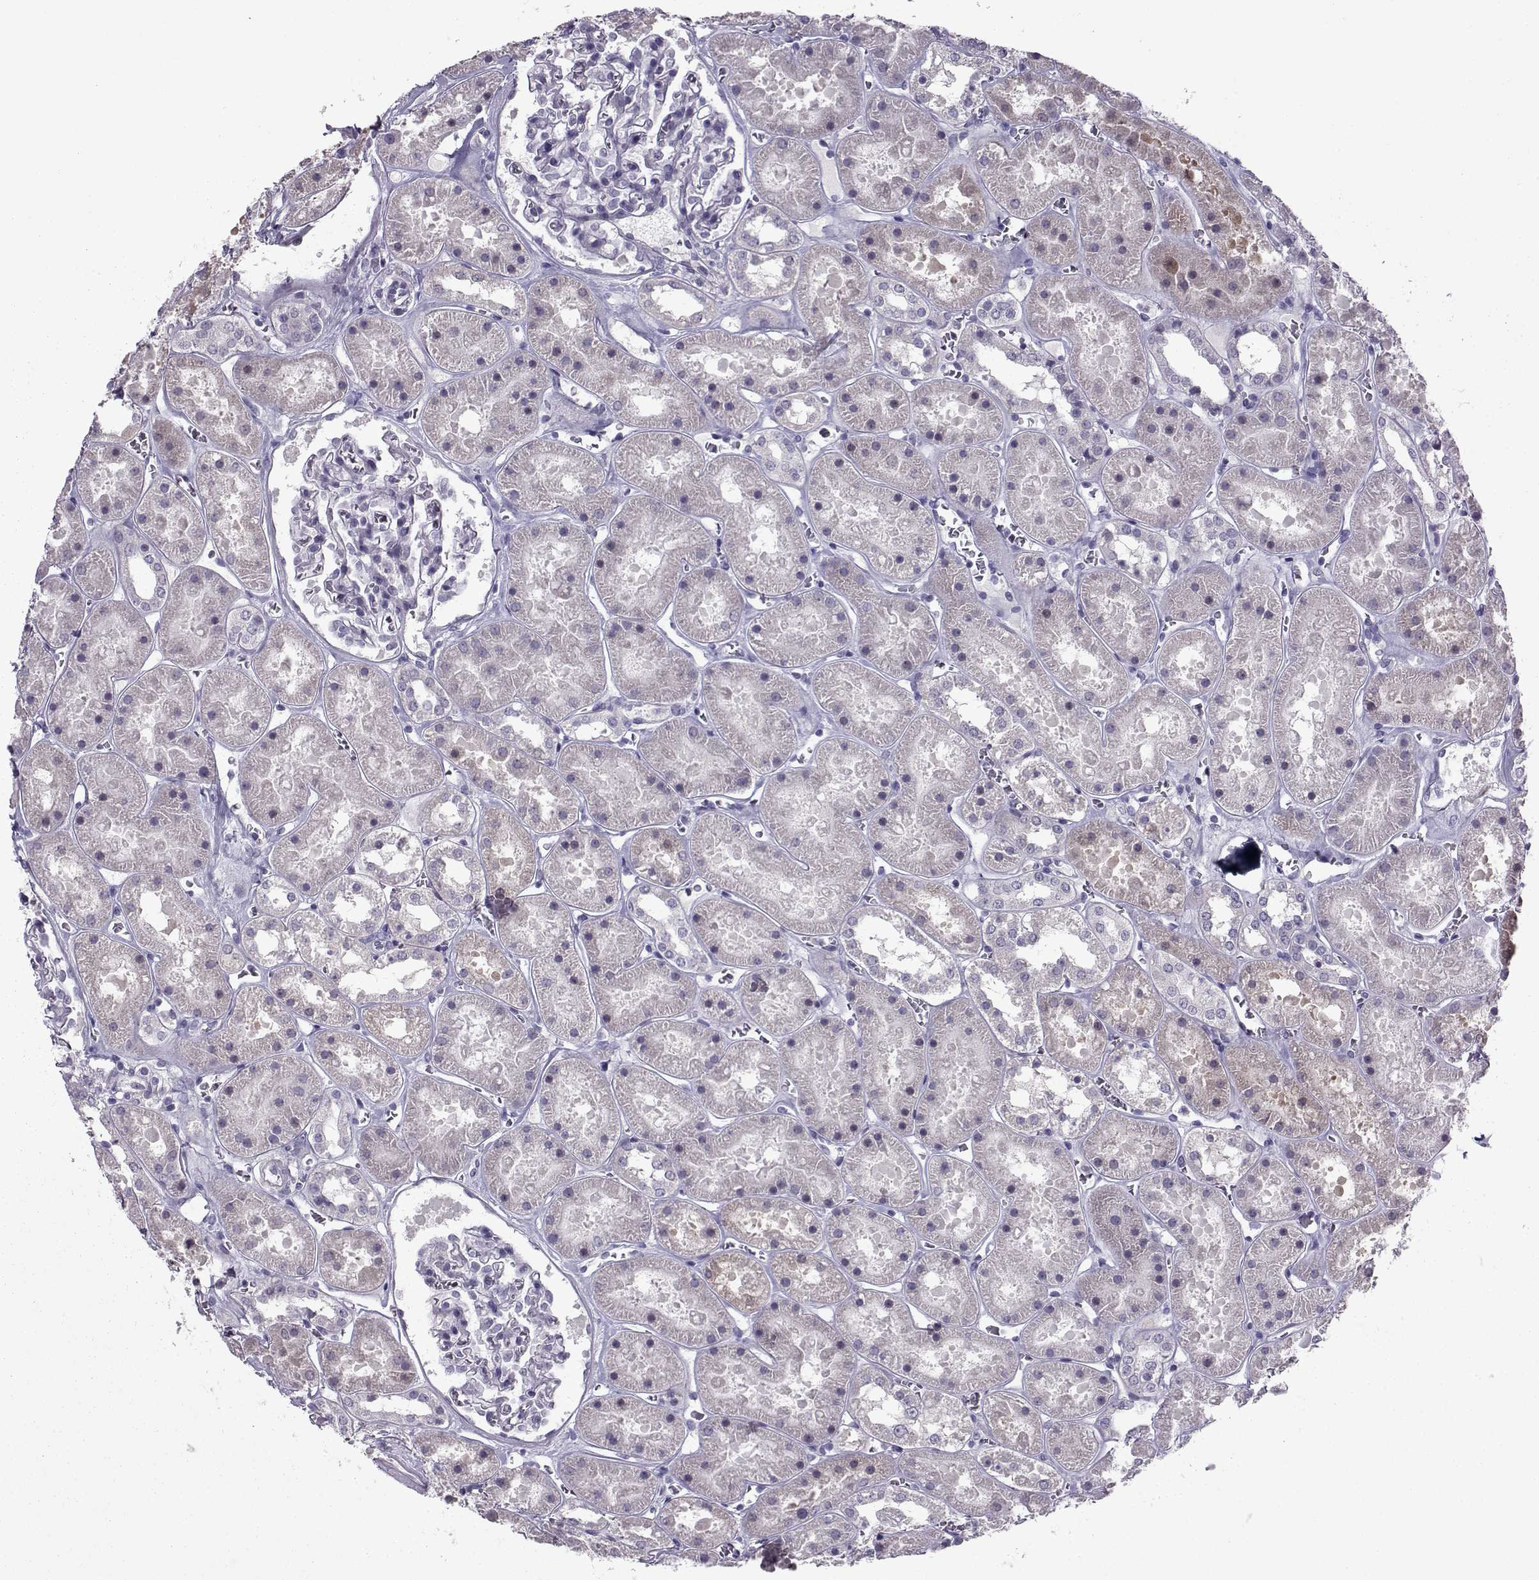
{"staining": {"intensity": "negative", "quantity": "none", "location": "none"}, "tissue": "kidney", "cell_type": "Cells in glomeruli", "image_type": "normal", "snomed": [{"axis": "morphology", "description": "Normal tissue, NOS"}, {"axis": "topography", "description": "Kidney"}], "caption": "An immunohistochemistry histopathology image of normal kidney is shown. There is no staining in cells in glomeruli of kidney. Brightfield microscopy of immunohistochemistry stained with DAB (brown) and hematoxylin (blue), captured at high magnification.", "gene": "ASRGL1", "patient": {"sex": "female", "age": 41}}